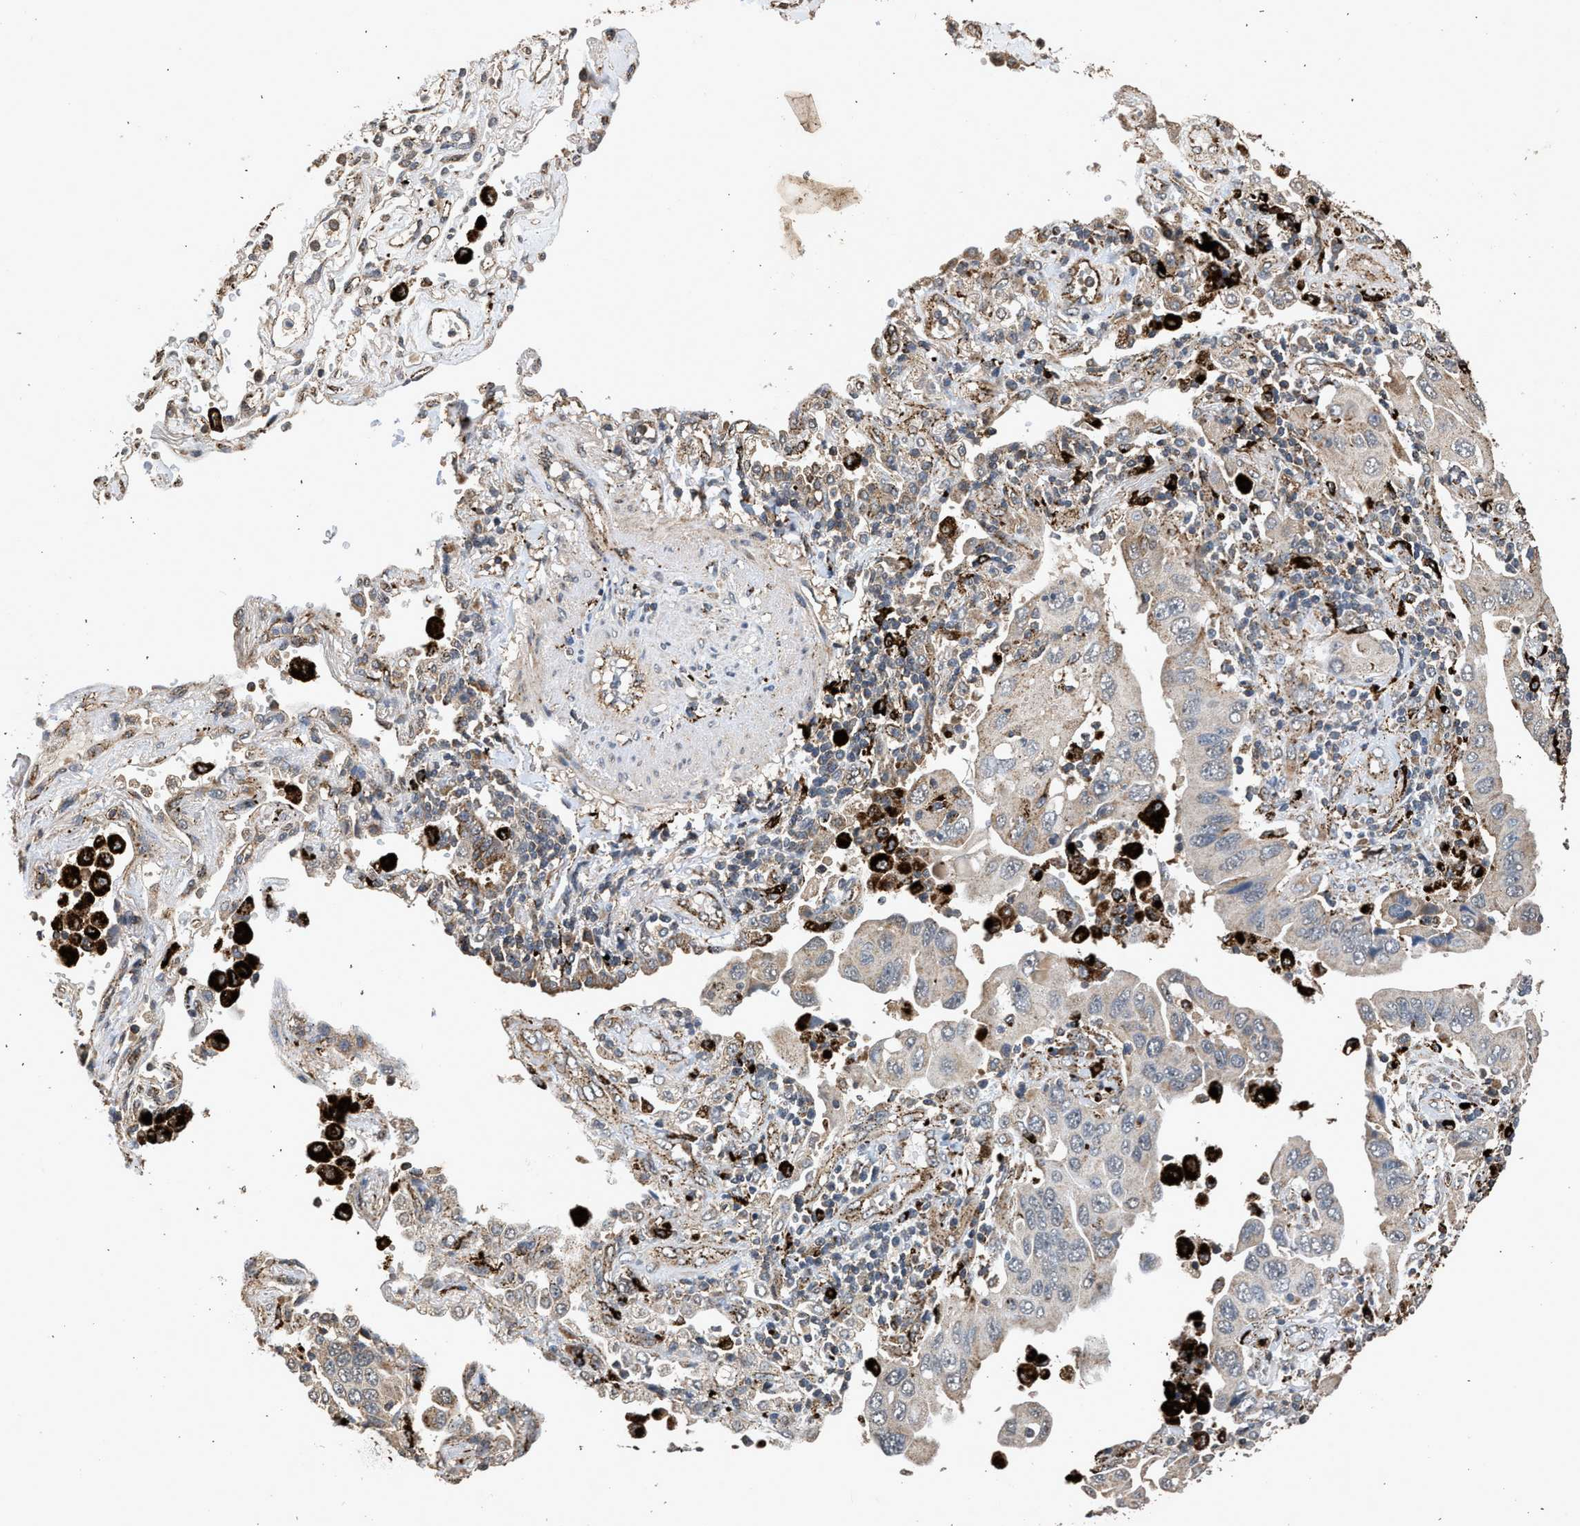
{"staining": {"intensity": "weak", "quantity": ">75%", "location": "cytoplasmic/membranous"}, "tissue": "lung cancer", "cell_type": "Tumor cells", "image_type": "cancer", "snomed": [{"axis": "morphology", "description": "Adenocarcinoma, NOS"}, {"axis": "topography", "description": "Lung"}], "caption": "A micrograph of human adenocarcinoma (lung) stained for a protein demonstrates weak cytoplasmic/membranous brown staining in tumor cells.", "gene": "CTSV", "patient": {"sex": "female", "age": 65}}